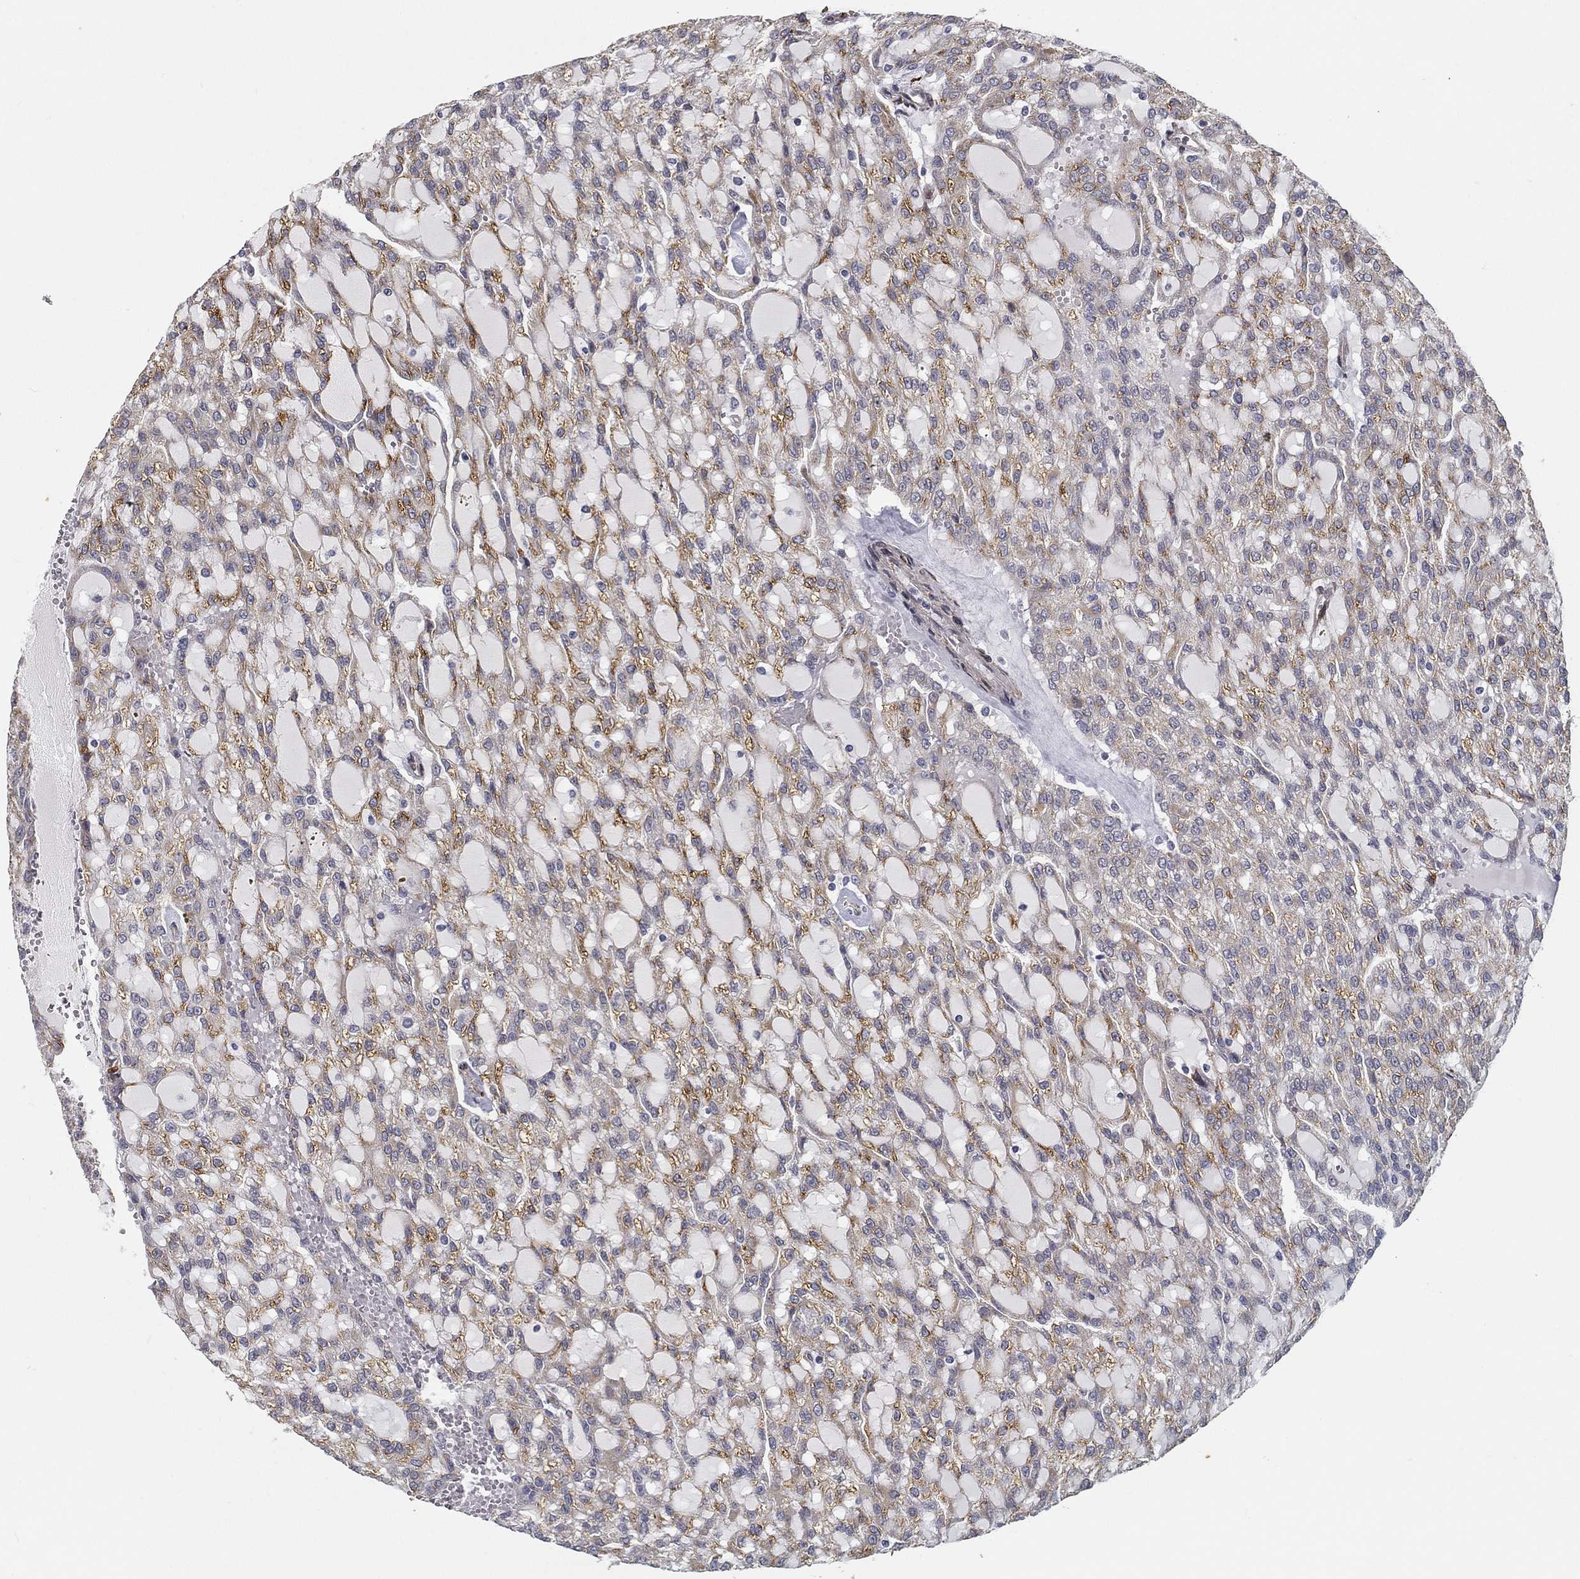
{"staining": {"intensity": "moderate", "quantity": "25%-75%", "location": "cytoplasmic/membranous"}, "tissue": "renal cancer", "cell_type": "Tumor cells", "image_type": "cancer", "snomed": [{"axis": "morphology", "description": "Adenocarcinoma, NOS"}, {"axis": "topography", "description": "Kidney"}], "caption": "The micrograph reveals a brown stain indicating the presence of a protein in the cytoplasmic/membranous of tumor cells in renal cancer.", "gene": "LRRC56", "patient": {"sex": "male", "age": 63}}